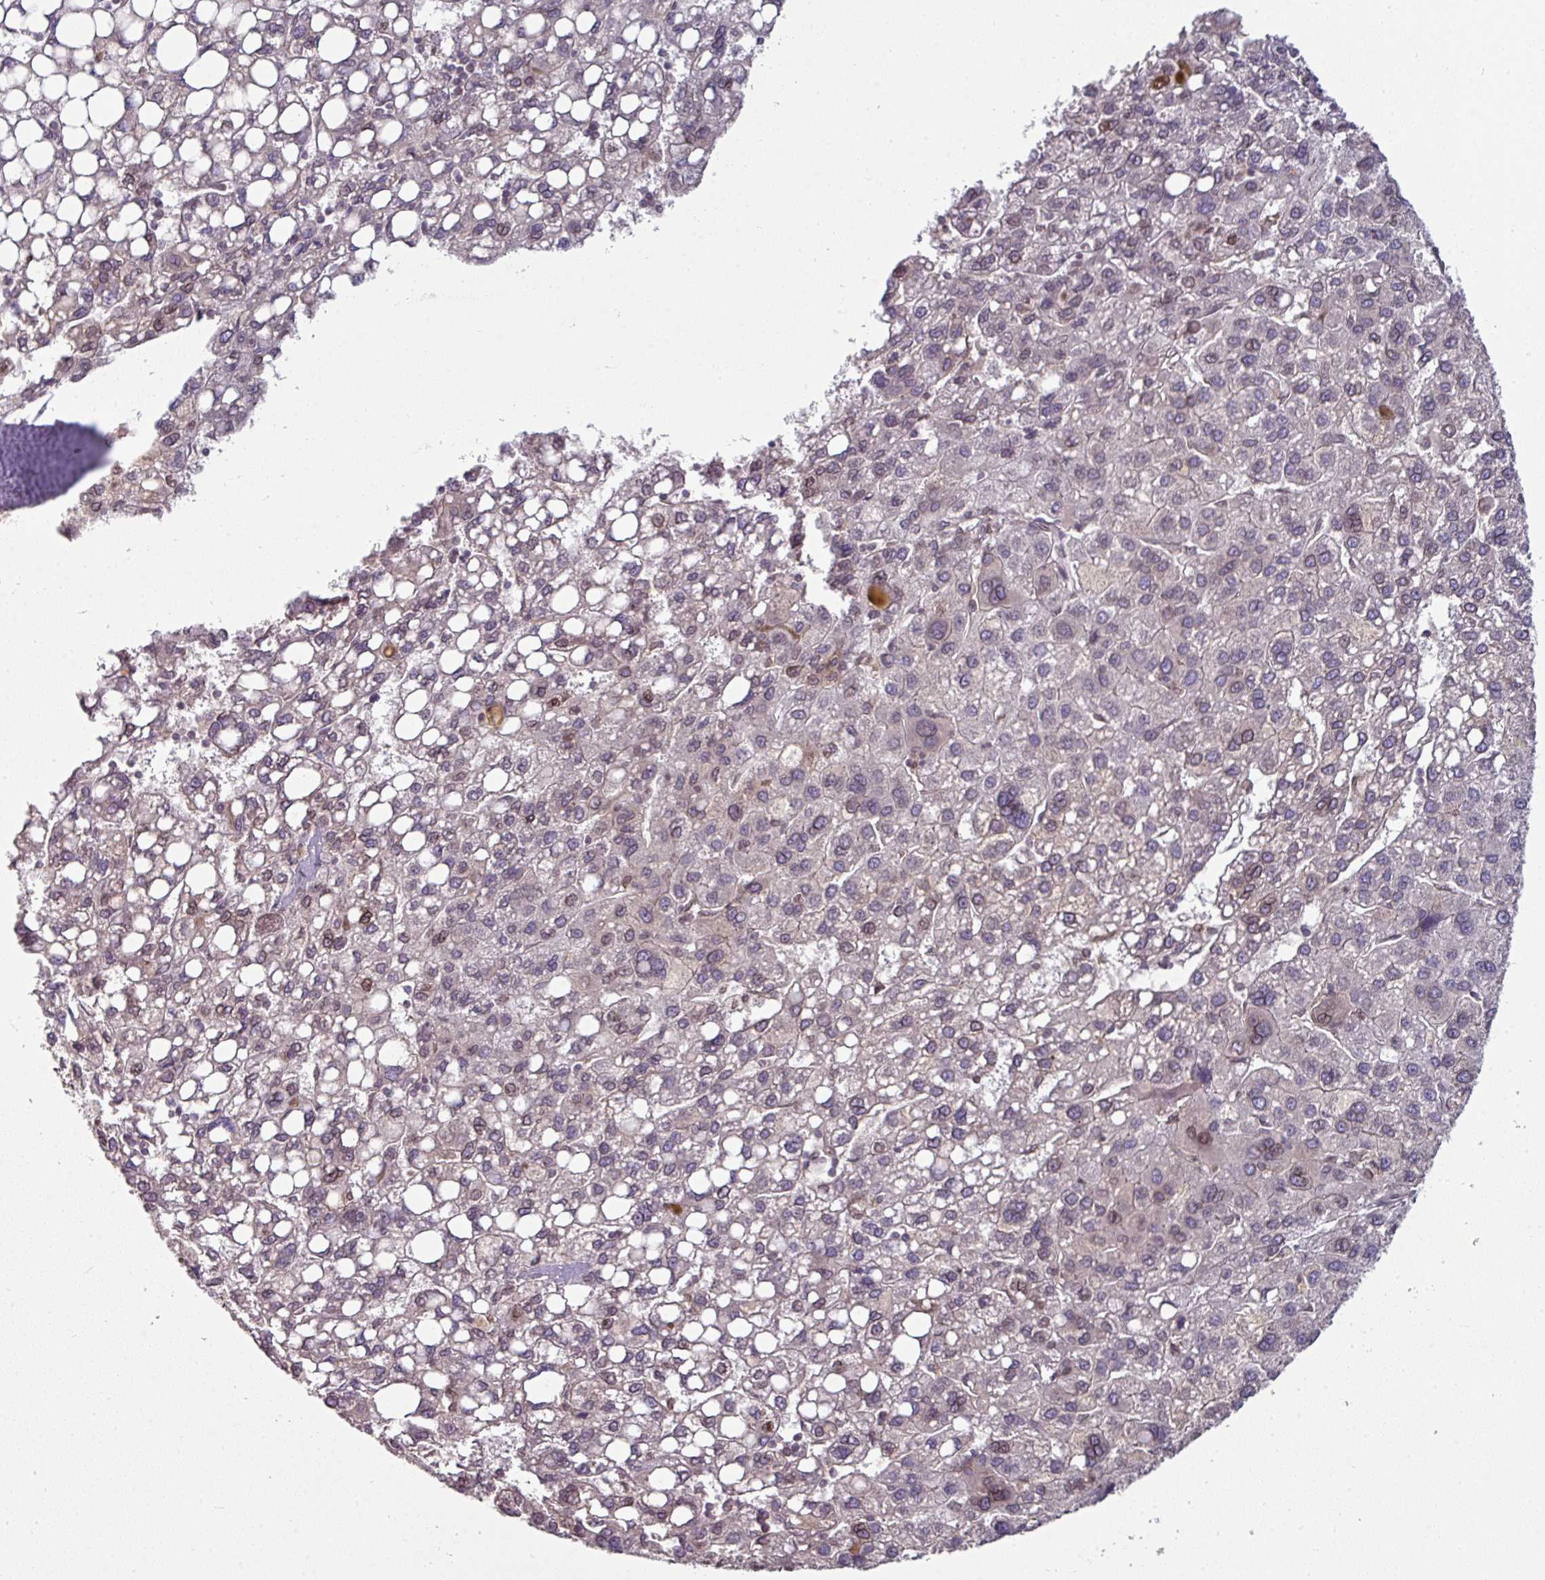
{"staining": {"intensity": "moderate", "quantity": "<25%", "location": "nuclear"}, "tissue": "liver cancer", "cell_type": "Tumor cells", "image_type": "cancer", "snomed": [{"axis": "morphology", "description": "Carcinoma, Hepatocellular, NOS"}, {"axis": "topography", "description": "Liver"}], "caption": "The immunohistochemical stain shows moderate nuclear expression in tumor cells of hepatocellular carcinoma (liver) tissue.", "gene": "RANGAP1", "patient": {"sex": "female", "age": 82}}